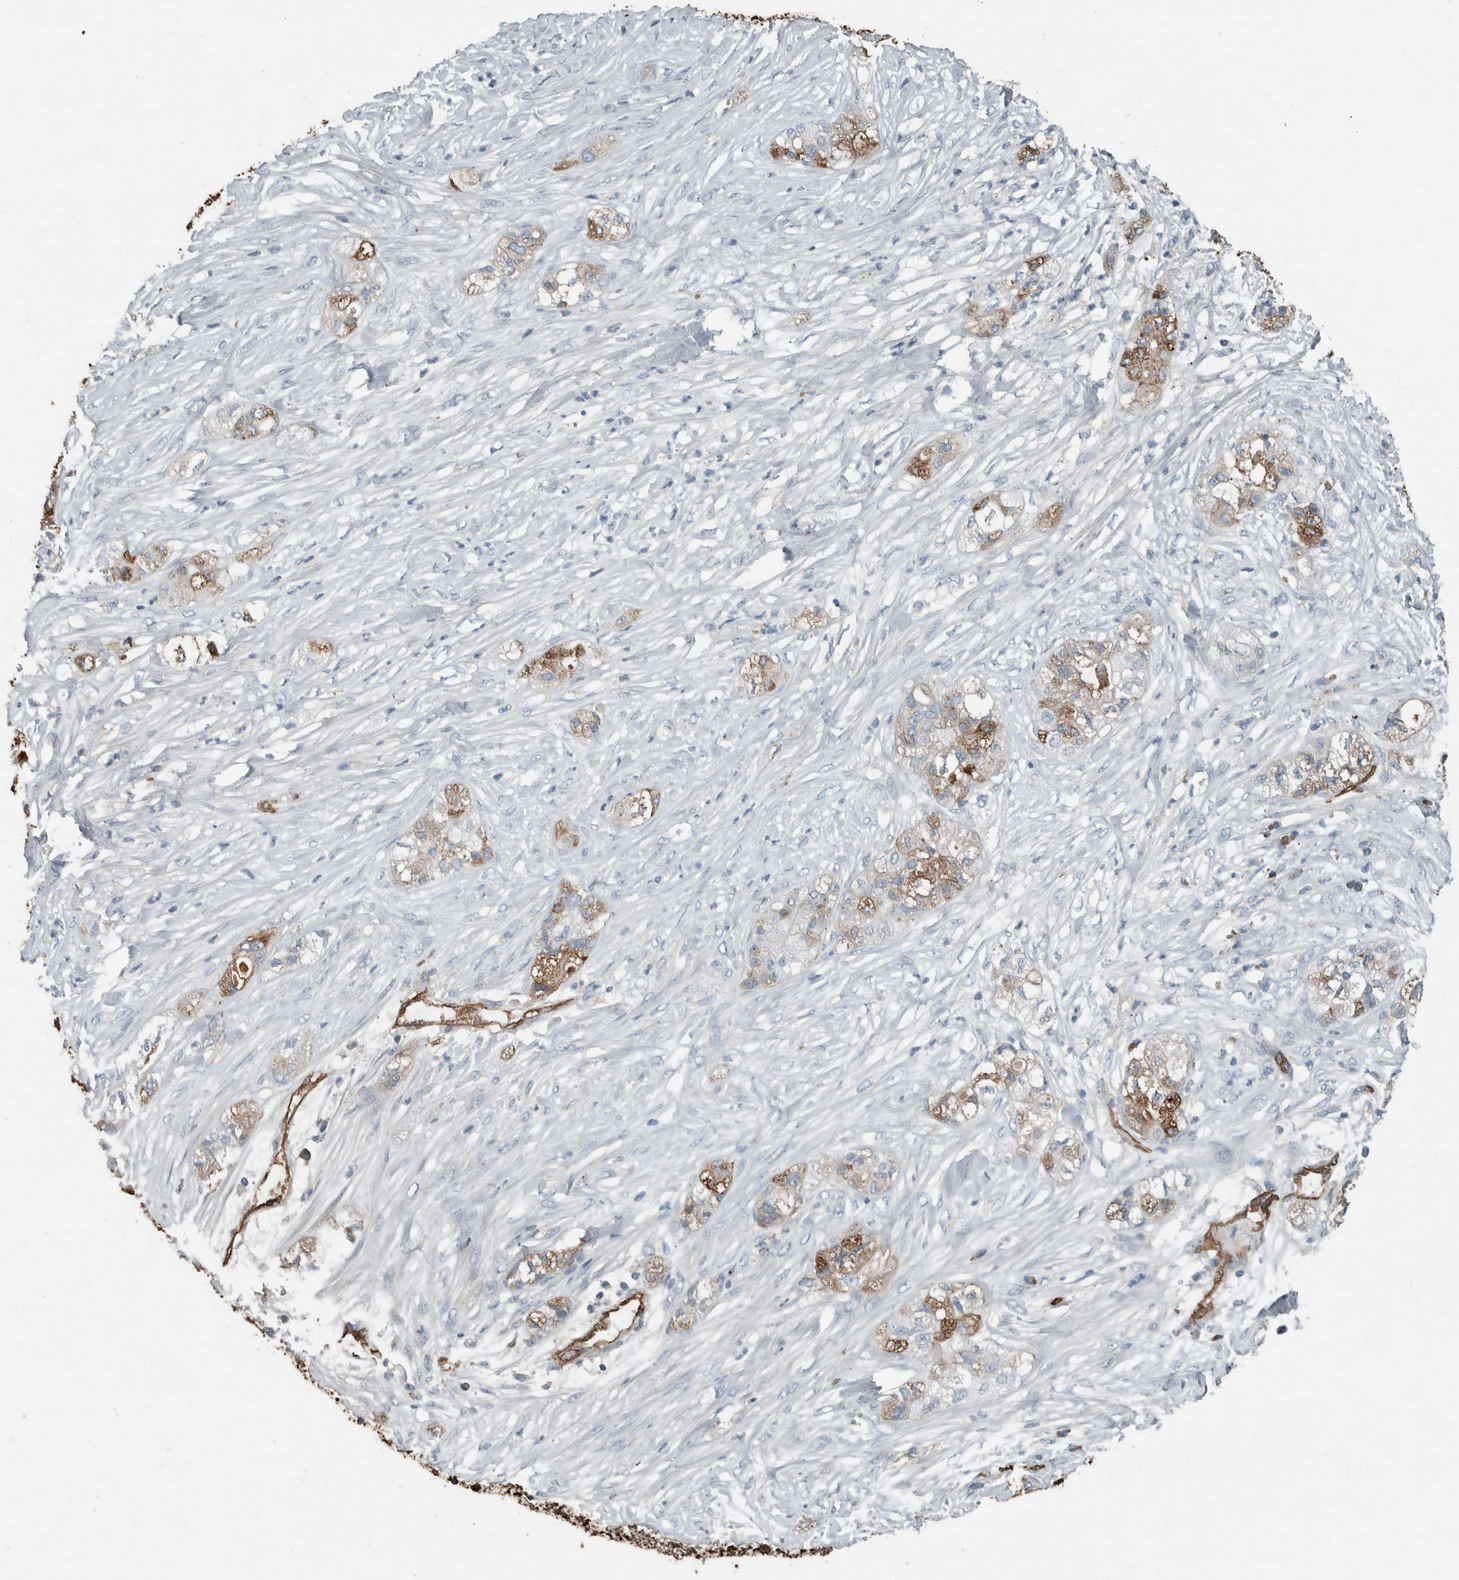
{"staining": {"intensity": "moderate", "quantity": "25%-75%", "location": "cytoplasmic/membranous"}, "tissue": "pancreatic cancer", "cell_type": "Tumor cells", "image_type": "cancer", "snomed": [{"axis": "morphology", "description": "Adenocarcinoma, NOS"}, {"axis": "topography", "description": "Pancreas"}], "caption": "This histopathology image demonstrates IHC staining of human adenocarcinoma (pancreatic), with medium moderate cytoplasmic/membranous expression in about 25%-75% of tumor cells.", "gene": "LBP", "patient": {"sex": "female", "age": 78}}